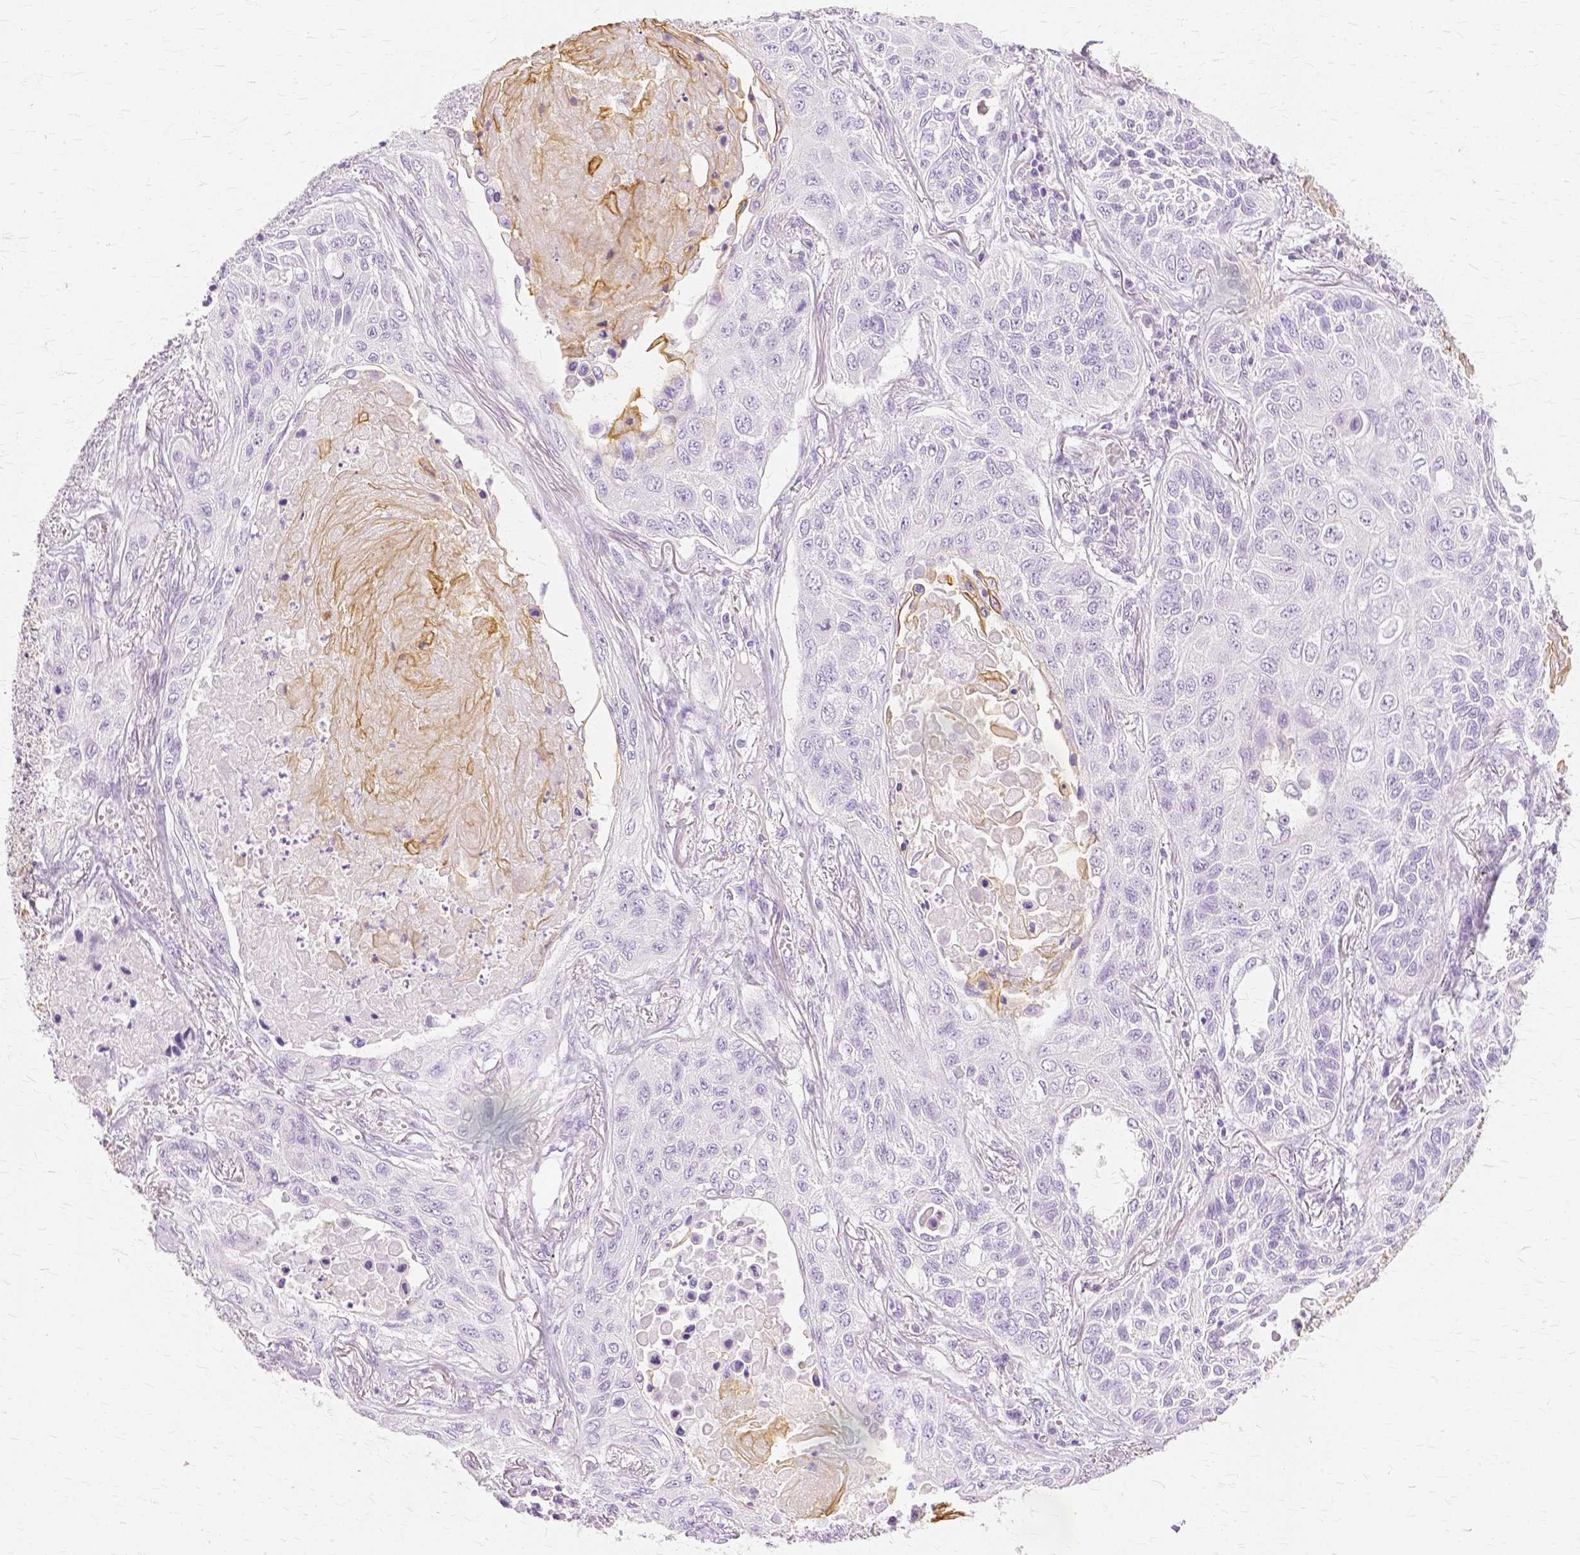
{"staining": {"intensity": "moderate", "quantity": "<25%", "location": "cytoplasmic/membranous"}, "tissue": "lung cancer", "cell_type": "Tumor cells", "image_type": "cancer", "snomed": [{"axis": "morphology", "description": "Squamous cell carcinoma, NOS"}, {"axis": "topography", "description": "Lung"}], "caption": "Squamous cell carcinoma (lung) was stained to show a protein in brown. There is low levels of moderate cytoplasmic/membranous positivity in approximately <25% of tumor cells. The staining was performed using DAB (3,3'-diaminobenzidine), with brown indicating positive protein expression. Nuclei are stained blue with hematoxylin.", "gene": "TGM1", "patient": {"sex": "male", "age": 75}}